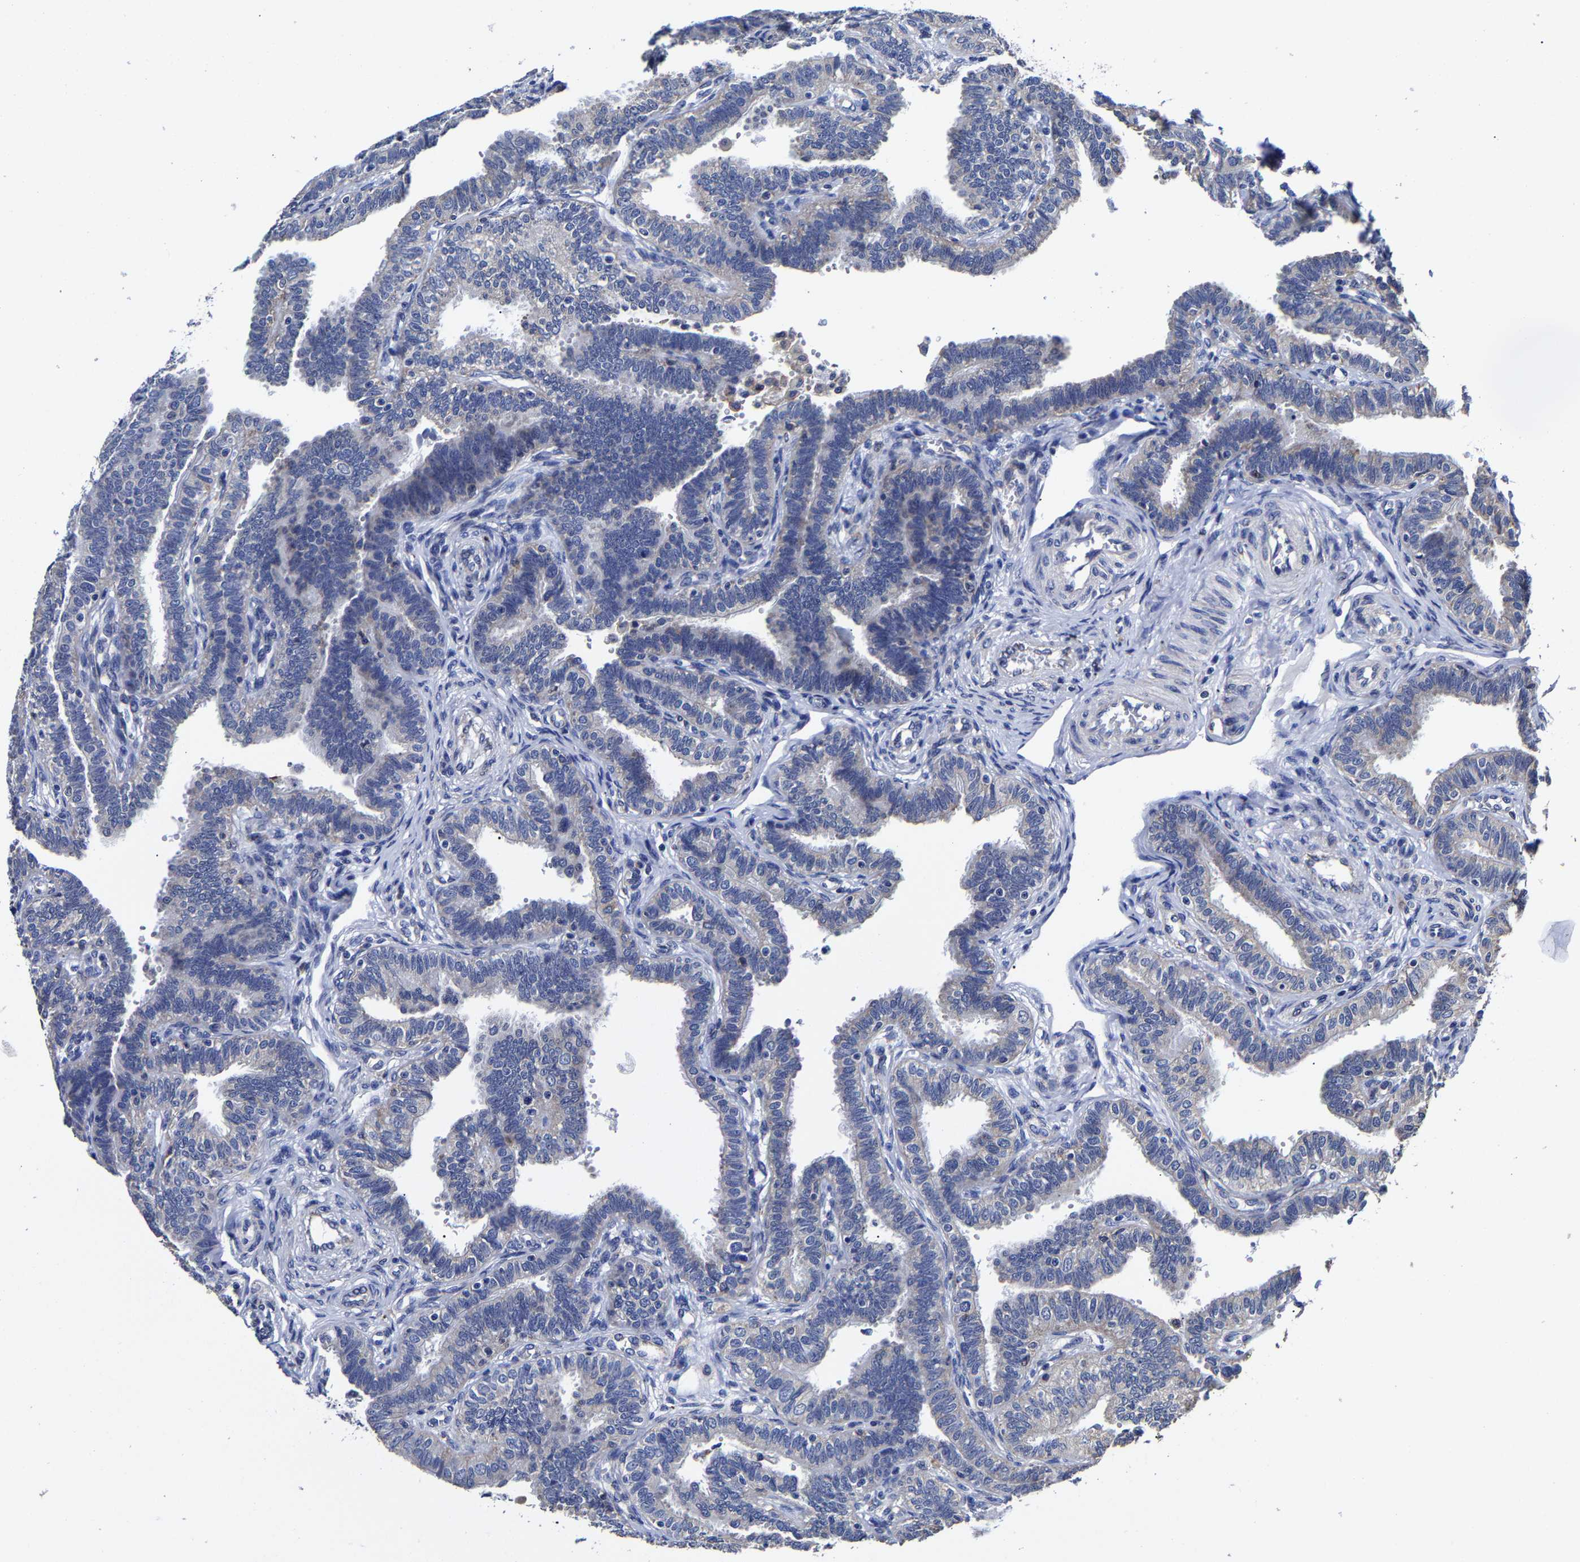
{"staining": {"intensity": "negative", "quantity": "none", "location": "none"}, "tissue": "fallopian tube", "cell_type": "Glandular cells", "image_type": "normal", "snomed": [{"axis": "morphology", "description": "Normal tissue, NOS"}, {"axis": "topography", "description": "Fallopian tube"}, {"axis": "topography", "description": "Placenta"}], "caption": "Immunohistochemical staining of unremarkable fallopian tube shows no significant expression in glandular cells.", "gene": "AASS", "patient": {"sex": "female", "age": 34}}